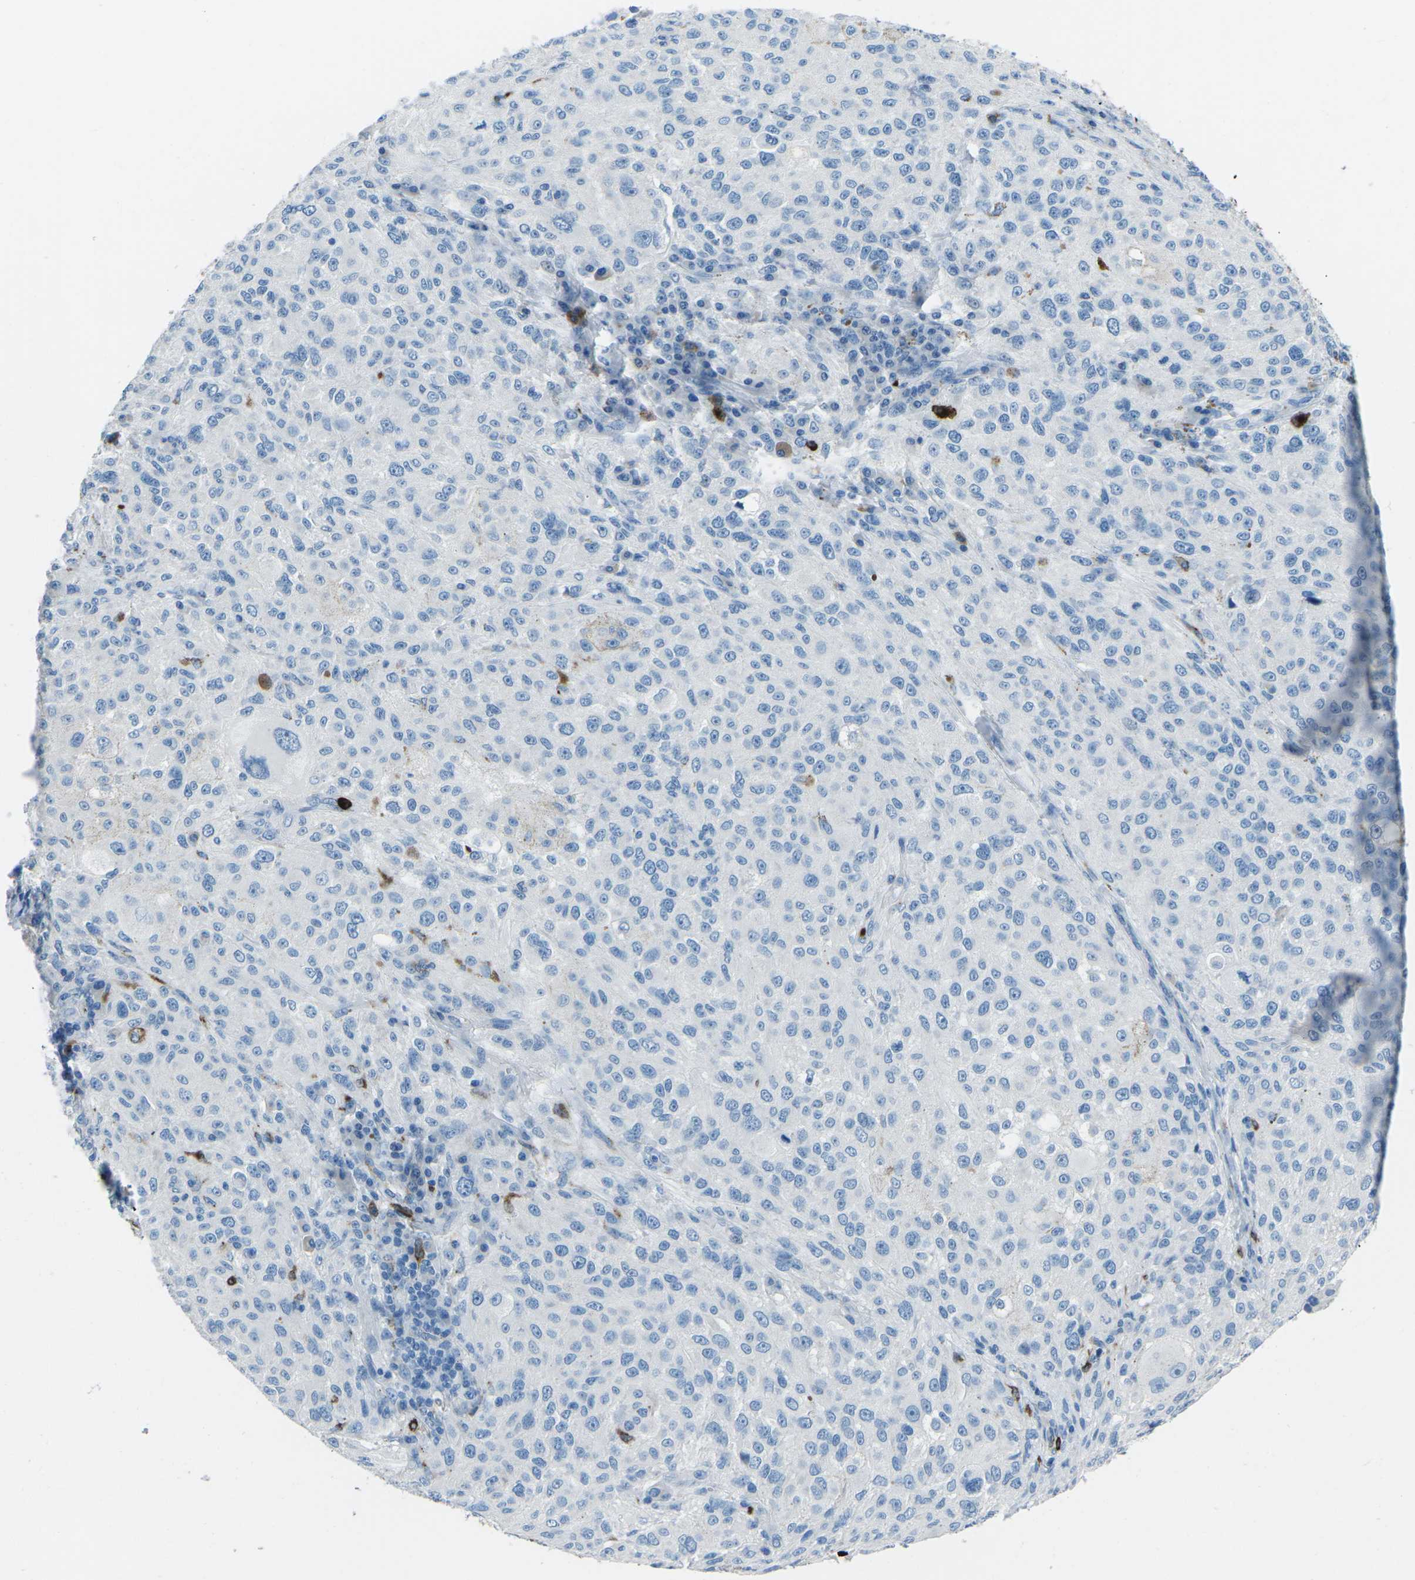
{"staining": {"intensity": "negative", "quantity": "none", "location": "none"}, "tissue": "melanoma", "cell_type": "Tumor cells", "image_type": "cancer", "snomed": [{"axis": "morphology", "description": "Necrosis, NOS"}, {"axis": "morphology", "description": "Malignant melanoma, NOS"}, {"axis": "topography", "description": "Skin"}], "caption": "Human malignant melanoma stained for a protein using immunohistochemistry (IHC) exhibits no expression in tumor cells.", "gene": "FCN1", "patient": {"sex": "female", "age": 87}}